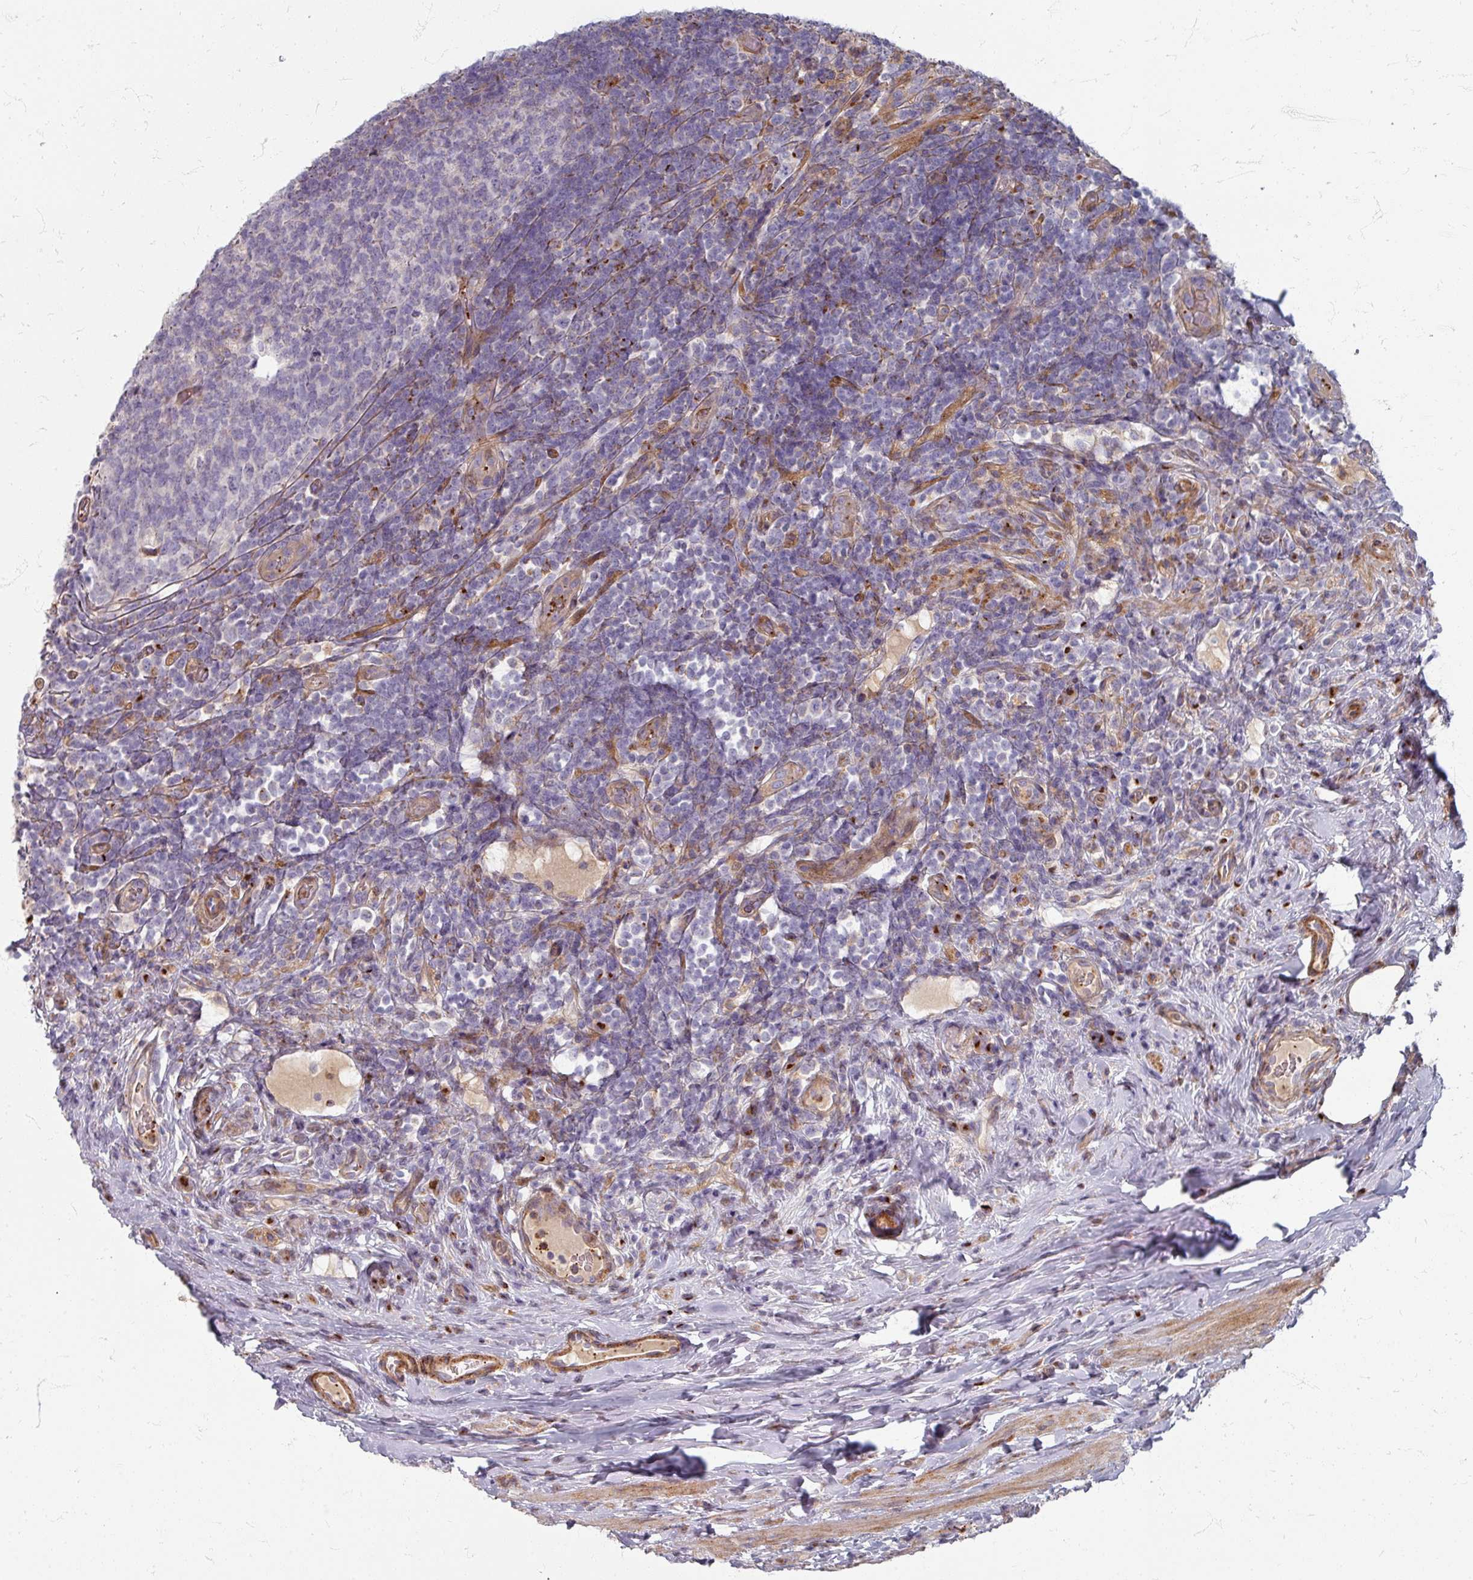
{"staining": {"intensity": "weak", "quantity": "<25%", "location": "cytoplasmic/membranous"}, "tissue": "appendix", "cell_type": "Glandular cells", "image_type": "normal", "snomed": [{"axis": "morphology", "description": "Normal tissue, NOS"}, {"axis": "topography", "description": "Appendix"}], "caption": "High power microscopy histopathology image of an IHC micrograph of benign appendix, revealing no significant expression in glandular cells. (DAB (3,3'-diaminobenzidine) immunohistochemistry (IHC) with hematoxylin counter stain).", "gene": "GABARAPL1", "patient": {"sex": "female", "age": 43}}